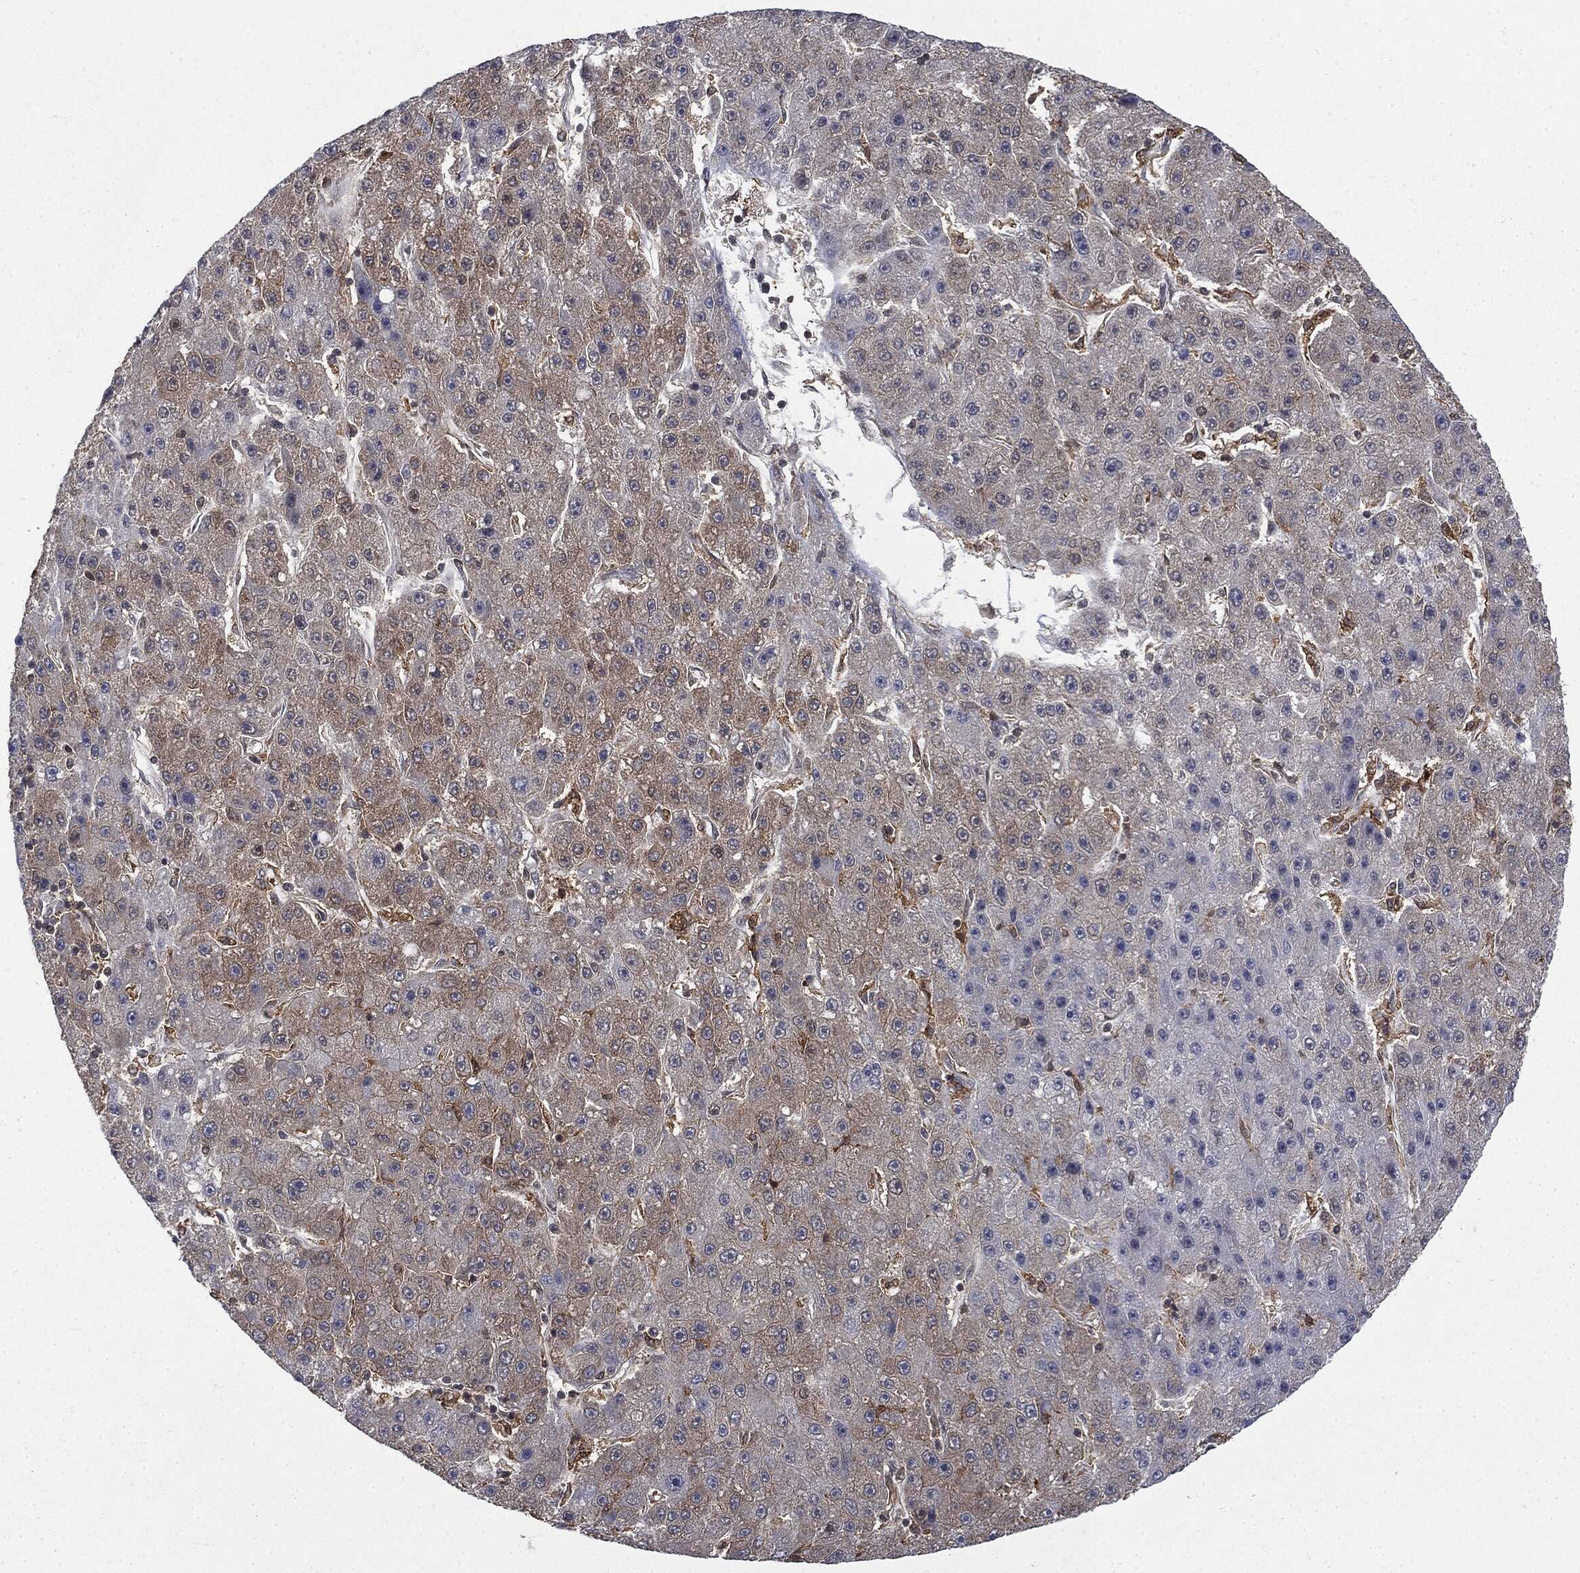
{"staining": {"intensity": "weak", "quantity": "<25%", "location": "cytoplasmic/membranous"}, "tissue": "liver cancer", "cell_type": "Tumor cells", "image_type": "cancer", "snomed": [{"axis": "morphology", "description": "Carcinoma, Hepatocellular, NOS"}, {"axis": "topography", "description": "Liver"}], "caption": "The image demonstrates no staining of tumor cells in liver cancer. (DAB immunohistochemistry (IHC) visualized using brightfield microscopy, high magnification).", "gene": "SNX5", "patient": {"sex": "male", "age": 67}}